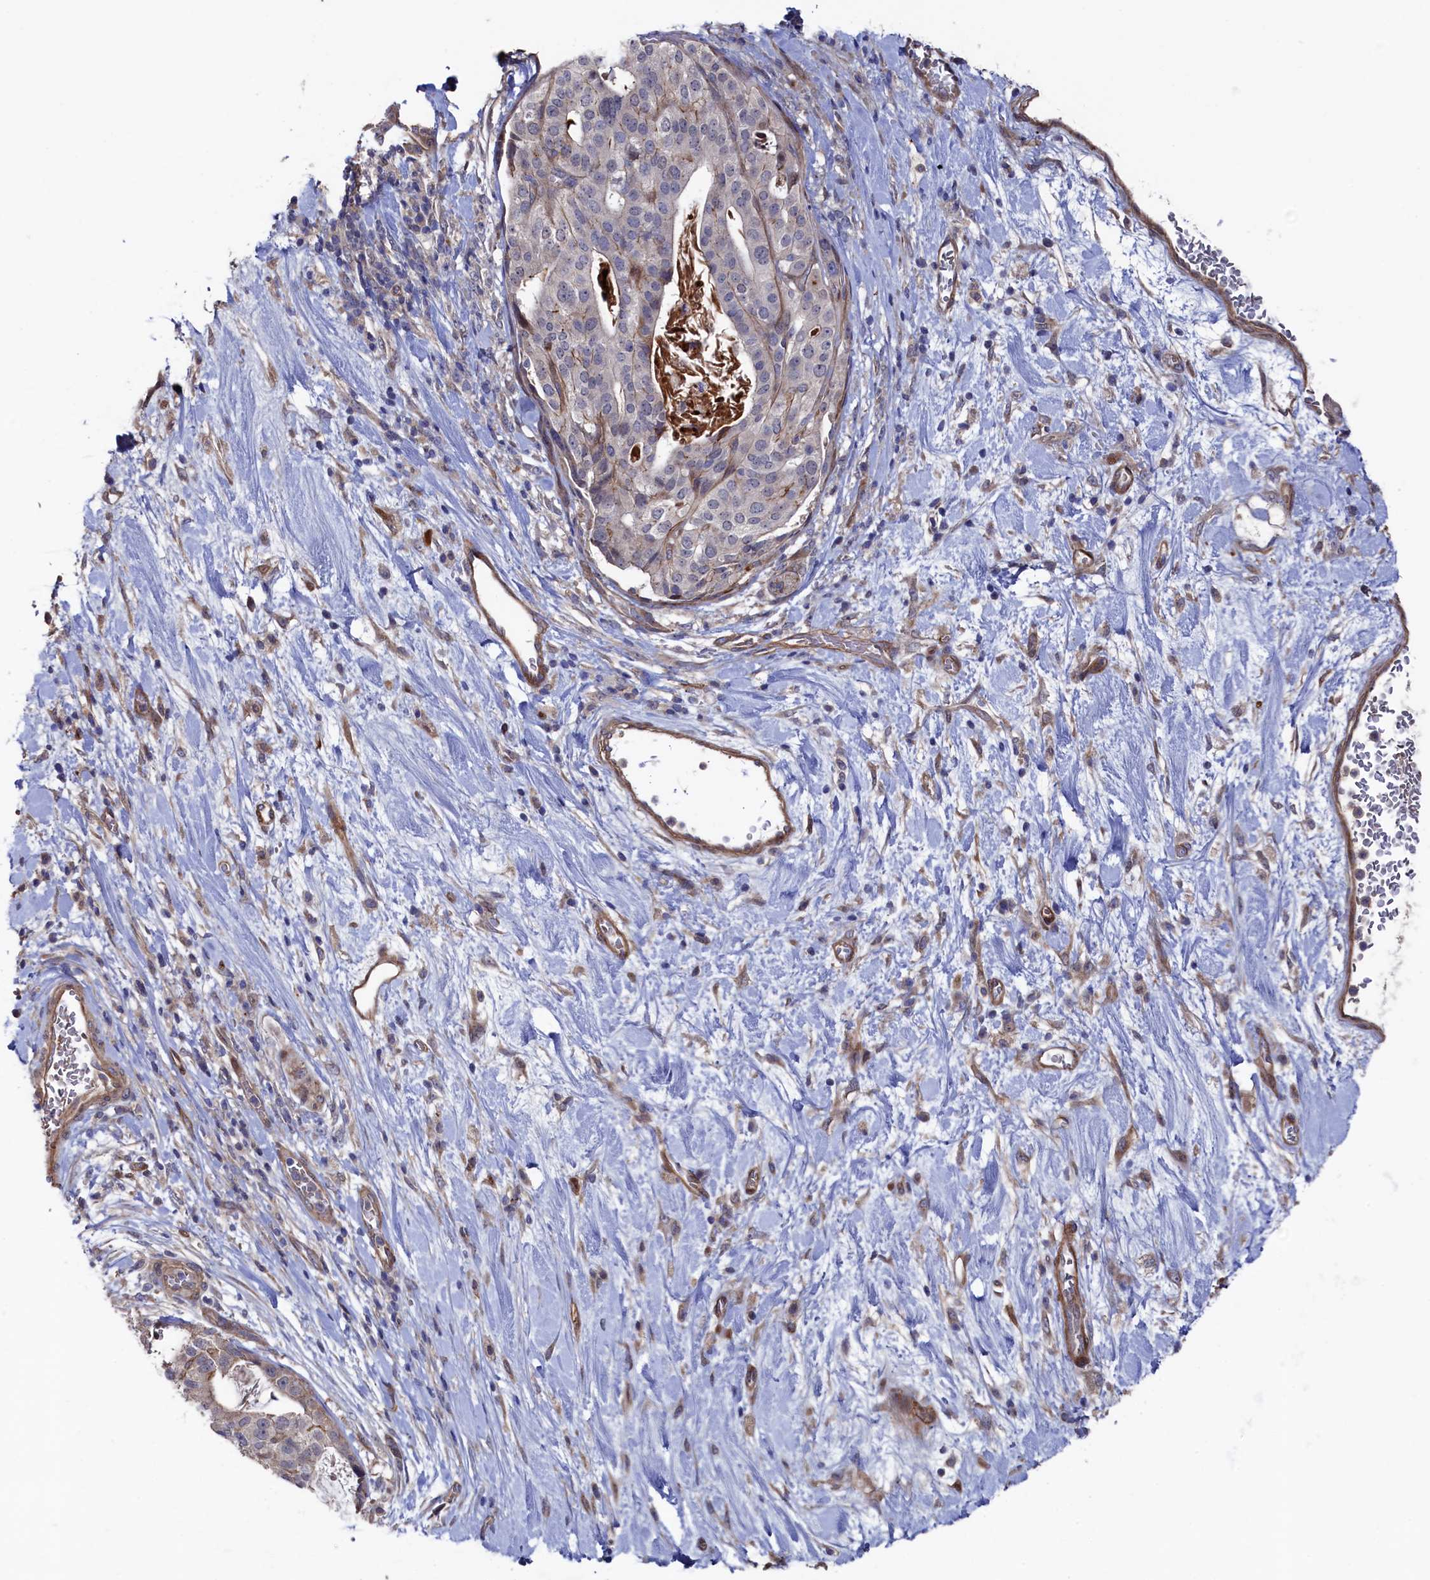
{"staining": {"intensity": "negative", "quantity": "none", "location": "none"}, "tissue": "stomach cancer", "cell_type": "Tumor cells", "image_type": "cancer", "snomed": [{"axis": "morphology", "description": "Adenocarcinoma, NOS"}, {"axis": "topography", "description": "Stomach"}], "caption": "Immunohistochemistry of human stomach adenocarcinoma shows no positivity in tumor cells.", "gene": "ZNF891", "patient": {"sex": "male", "age": 48}}